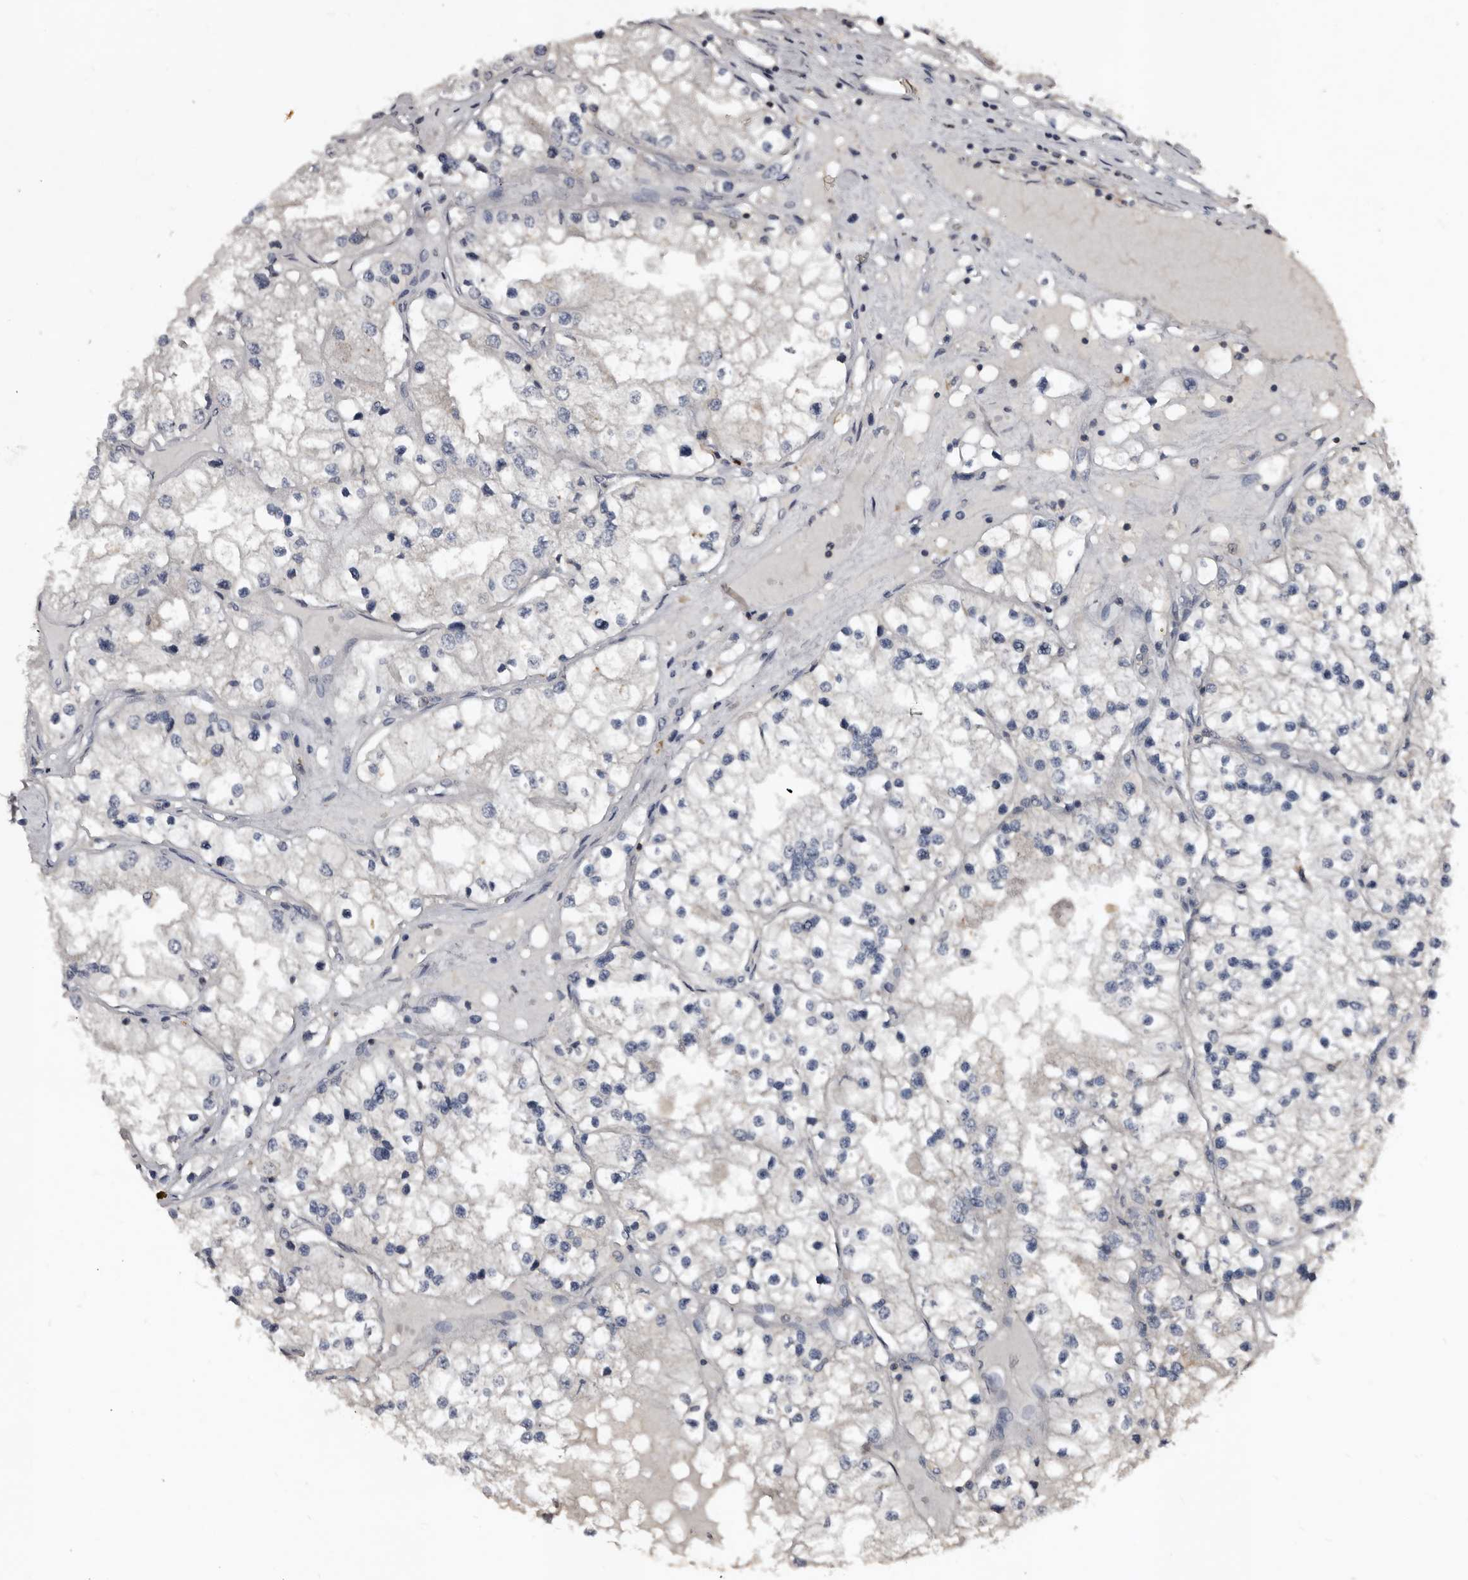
{"staining": {"intensity": "negative", "quantity": "none", "location": "none"}, "tissue": "renal cancer", "cell_type": "Tumor cells", "image_type": "cancer", "snomed": [{"axis": "morphology", "description": "Adenocarcinoma, NOS"}, {"axis": "topography", "description": "Kidney"}], "caption": "The micrograph displays no staining of tumor cells in renal adenocarcinoma. (DAB immunohistochemistry visualized using brightfield microscopy, high magnification).", "gene": "GREB1", "patient": {"sex": "male", "age": 68}}